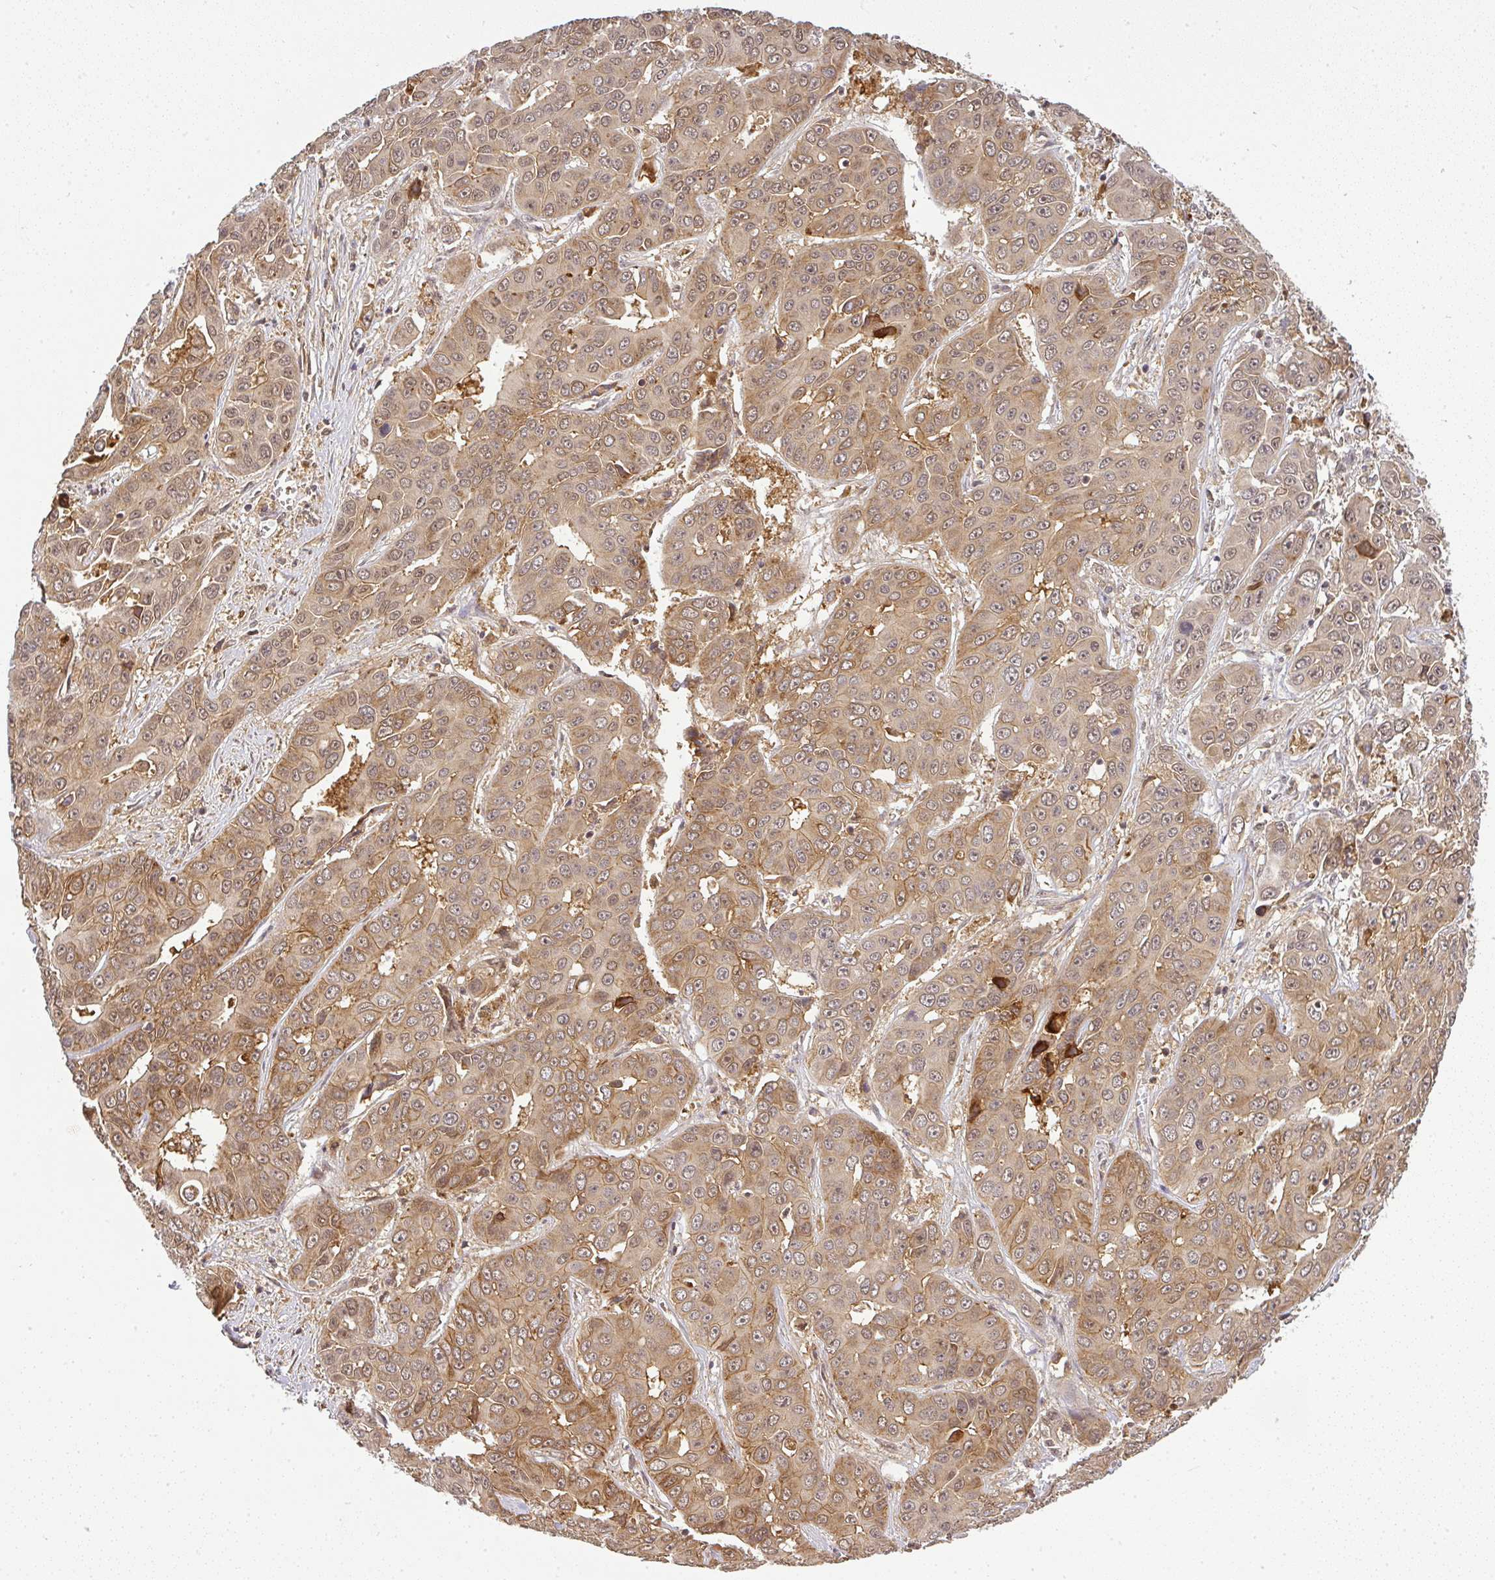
{"staining": {"intensity": "moderate", "quantity": ">75%", "location": "cytoplasmic/membranous"}, "tissue": "liver cancer", "cell_type": "Tumor cells", "image_type": "cancer", "snomed": [{"axis": "morphology", "description": "Cholangiocarcinoma"}, {"axis": "topography", "description": "Liver"}], "caption": "Immunohistochemical staining of cholangiocarcinoma (liver) shows medium levels of moderate cytoplasmic/membranous protein staining in approximately >75% of tumor cells.", "gene": "FAM153A", "patient": {"sex": "female", "age": 52}}